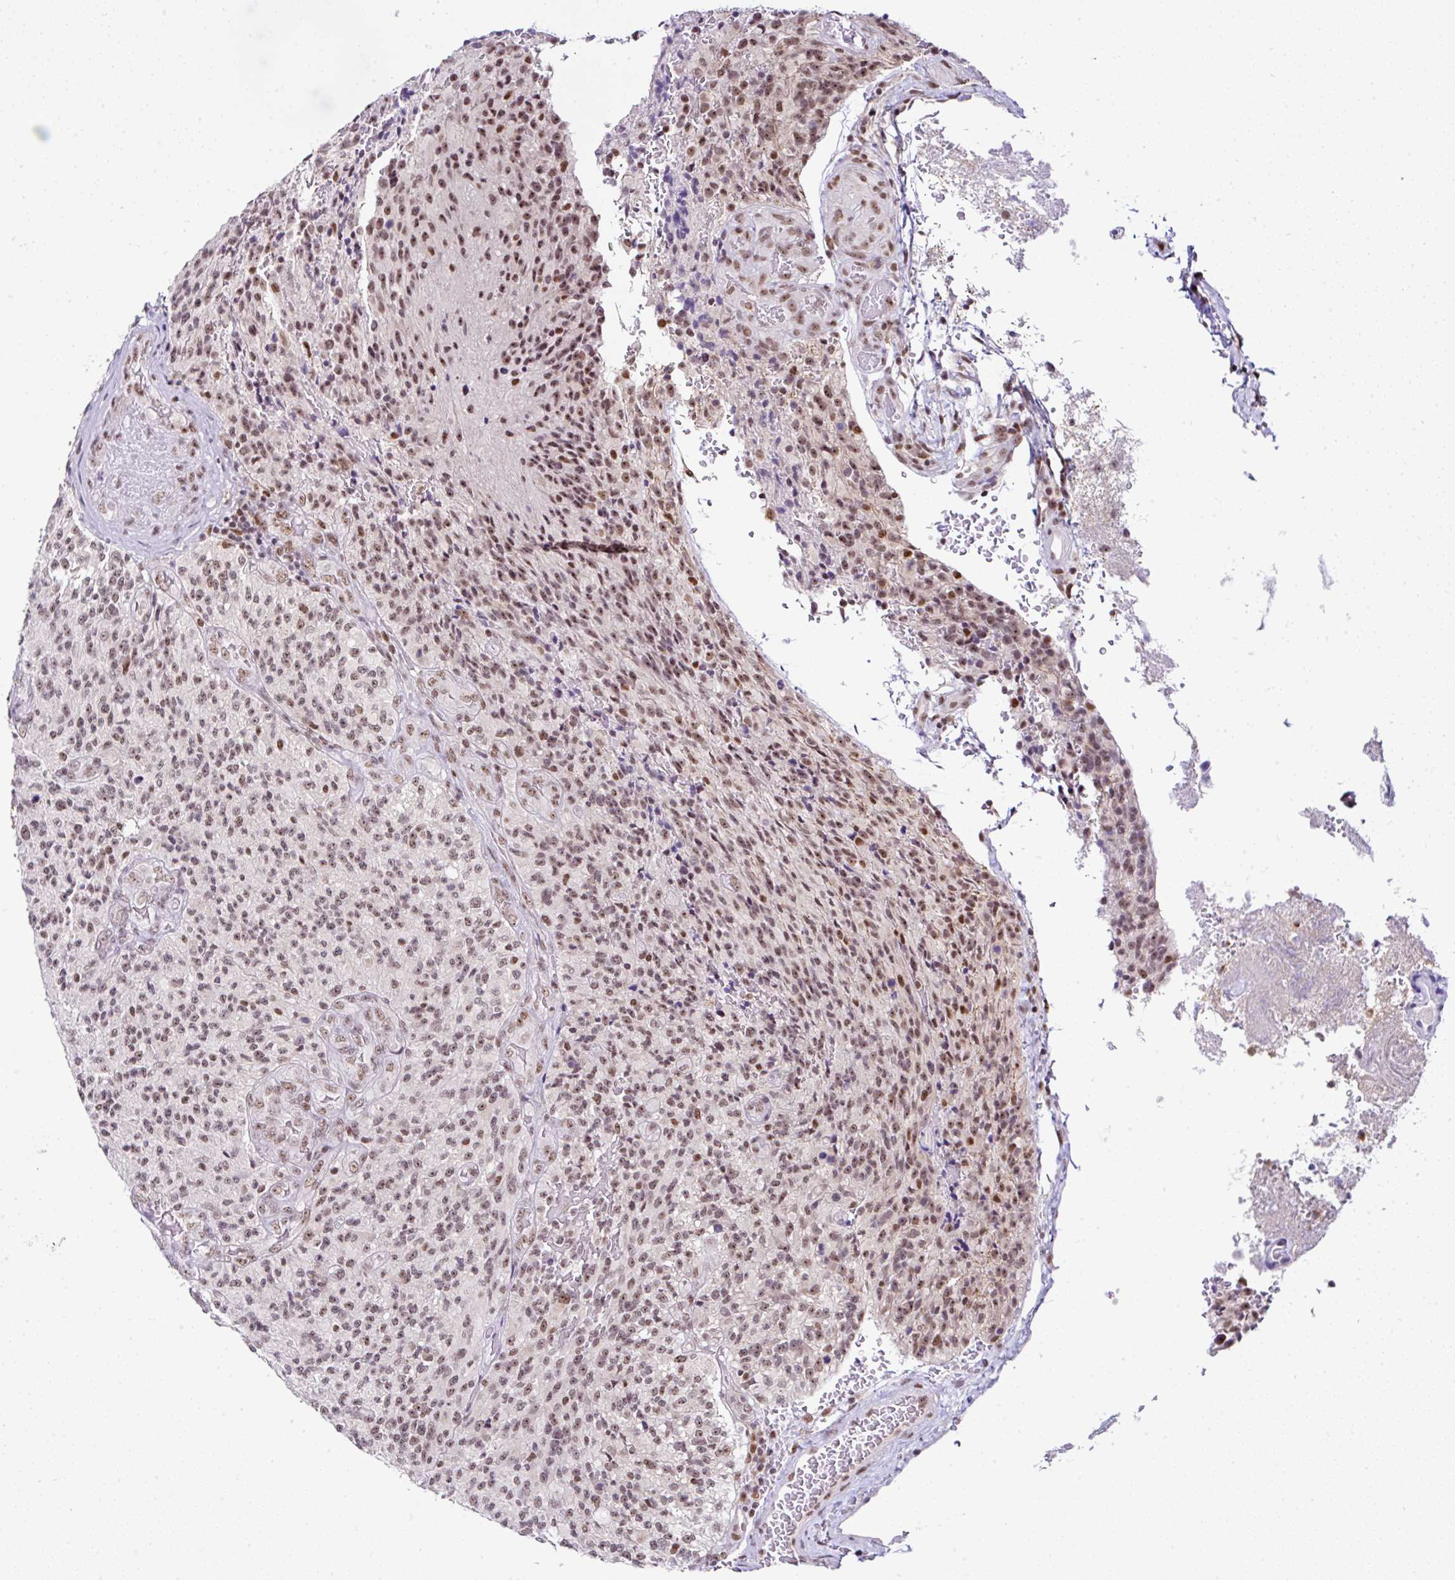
{"staining": {"intensity": "moderate", "quantity": ">75%", "location": "nuclear"}, "tissue": "glioma", "cell_type": "Tumor cells", "image_type": "cancer", "snomed": [{"axis": "morphology", "description": "Normal tissue, NOS"}, {"axis": "morphology", "description": "Glioma, malignant, High grade"}, {"axis": "topography", "description": "Cerebral cortex"}], "caption": "High-grade glioma (malignant) stained for a protein (brown) displays moderate nuclear positive expression in about >75% of tumor cells.", "gene": "PTPN2", "patient": {"sex": "male", "age": 56}}